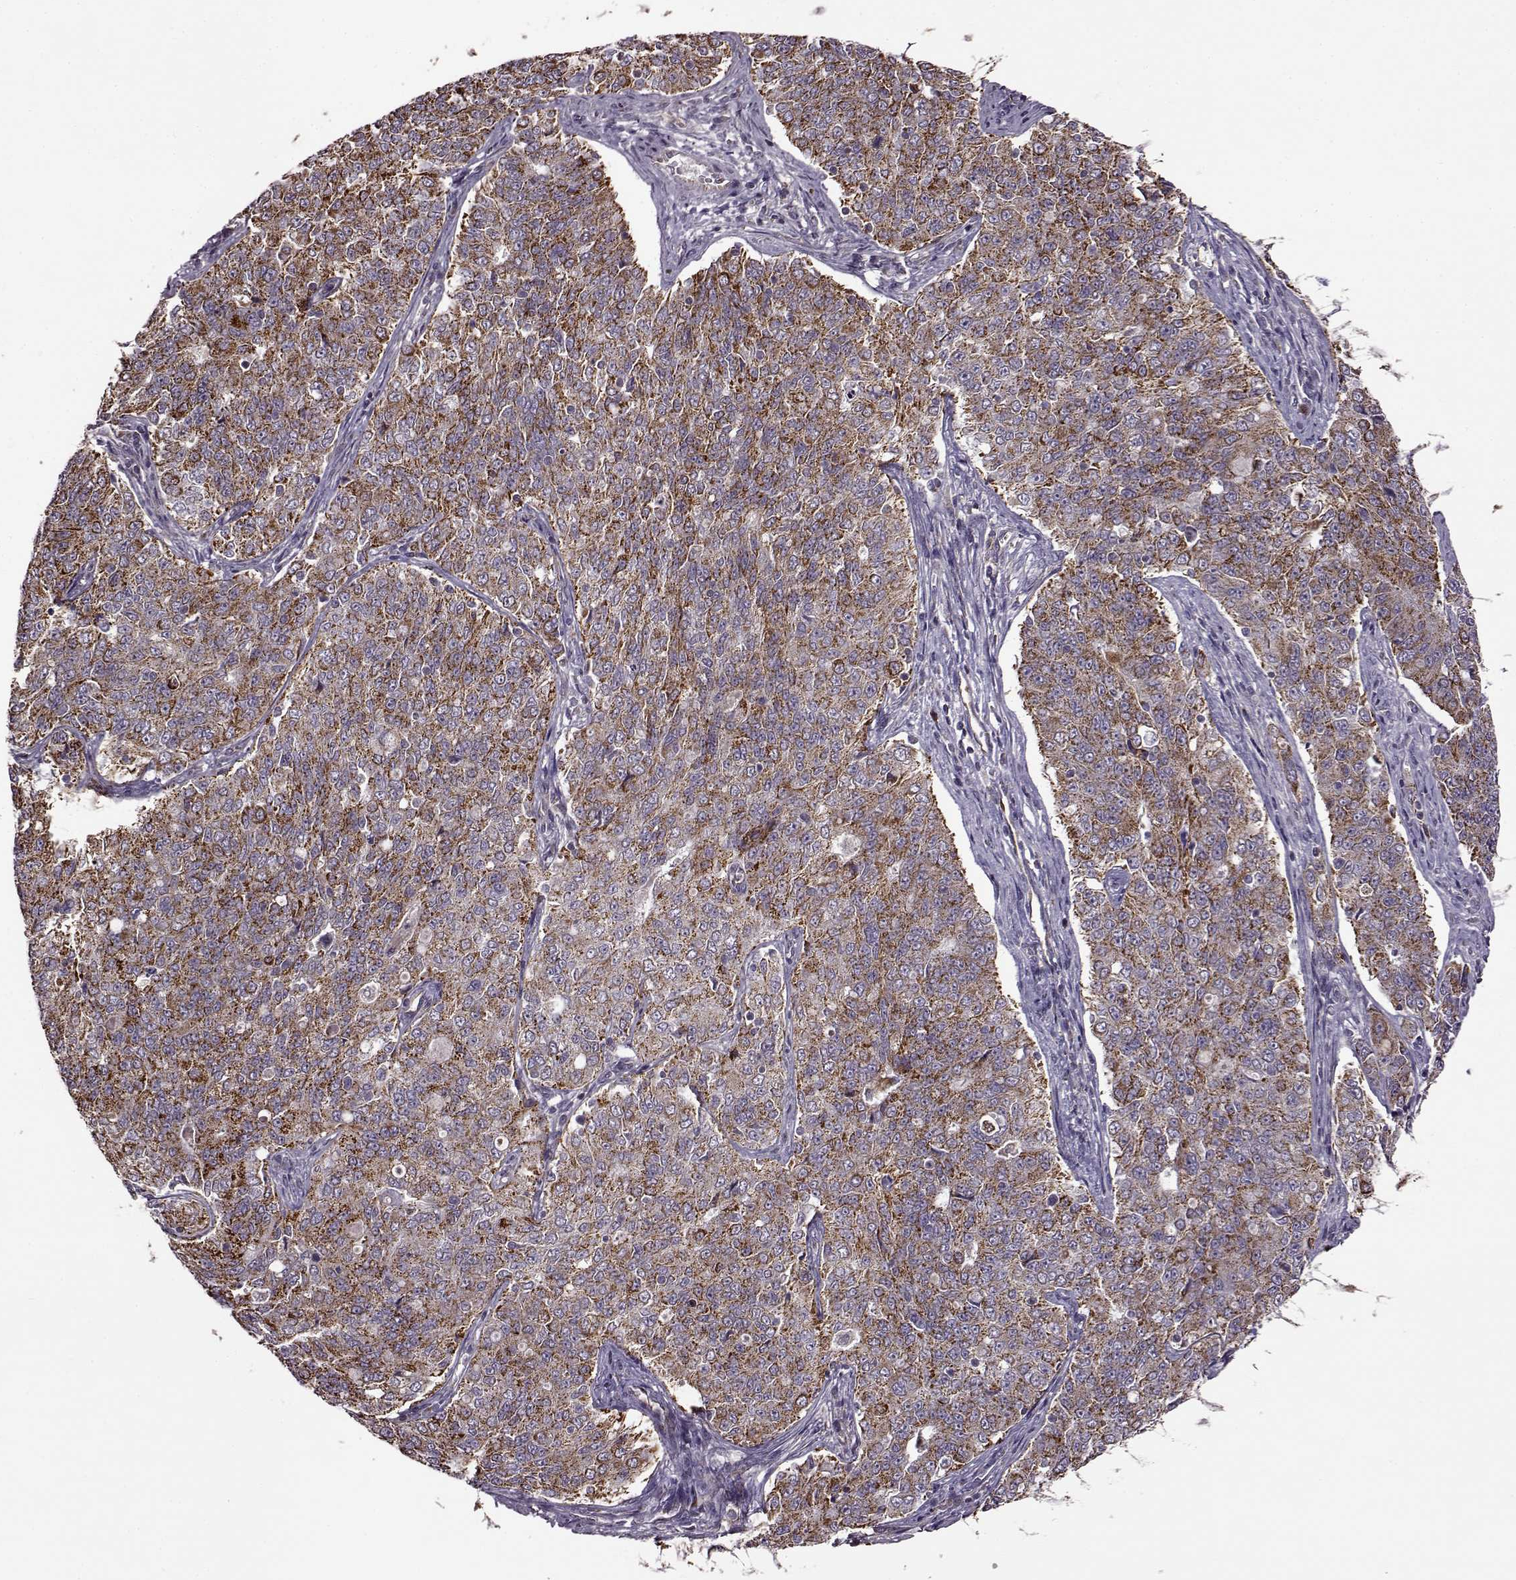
{"staining": {"intensity": "strong", "quantity": ">75%", "location": "cytoplasmic/membranous"}, "tissue": "endometrial cancer", "cell_type": "Tumor cells", "image_type": "cancer", "snomed": [{"axis": "morphology", "description": "Adenocarcinoma, NOS"}, {"axis": "topography", "description": "Endometrium"}], "caption": "IHC (DAB (3,3'-diaminobenzidine)) staining of human endometrial cancer demonstrates strong cytoplasmic/membranous protein positivity in about >75% of tumor cells.", "gene": "MTSS1", "patient": {"sex": "female", "age": 43}}